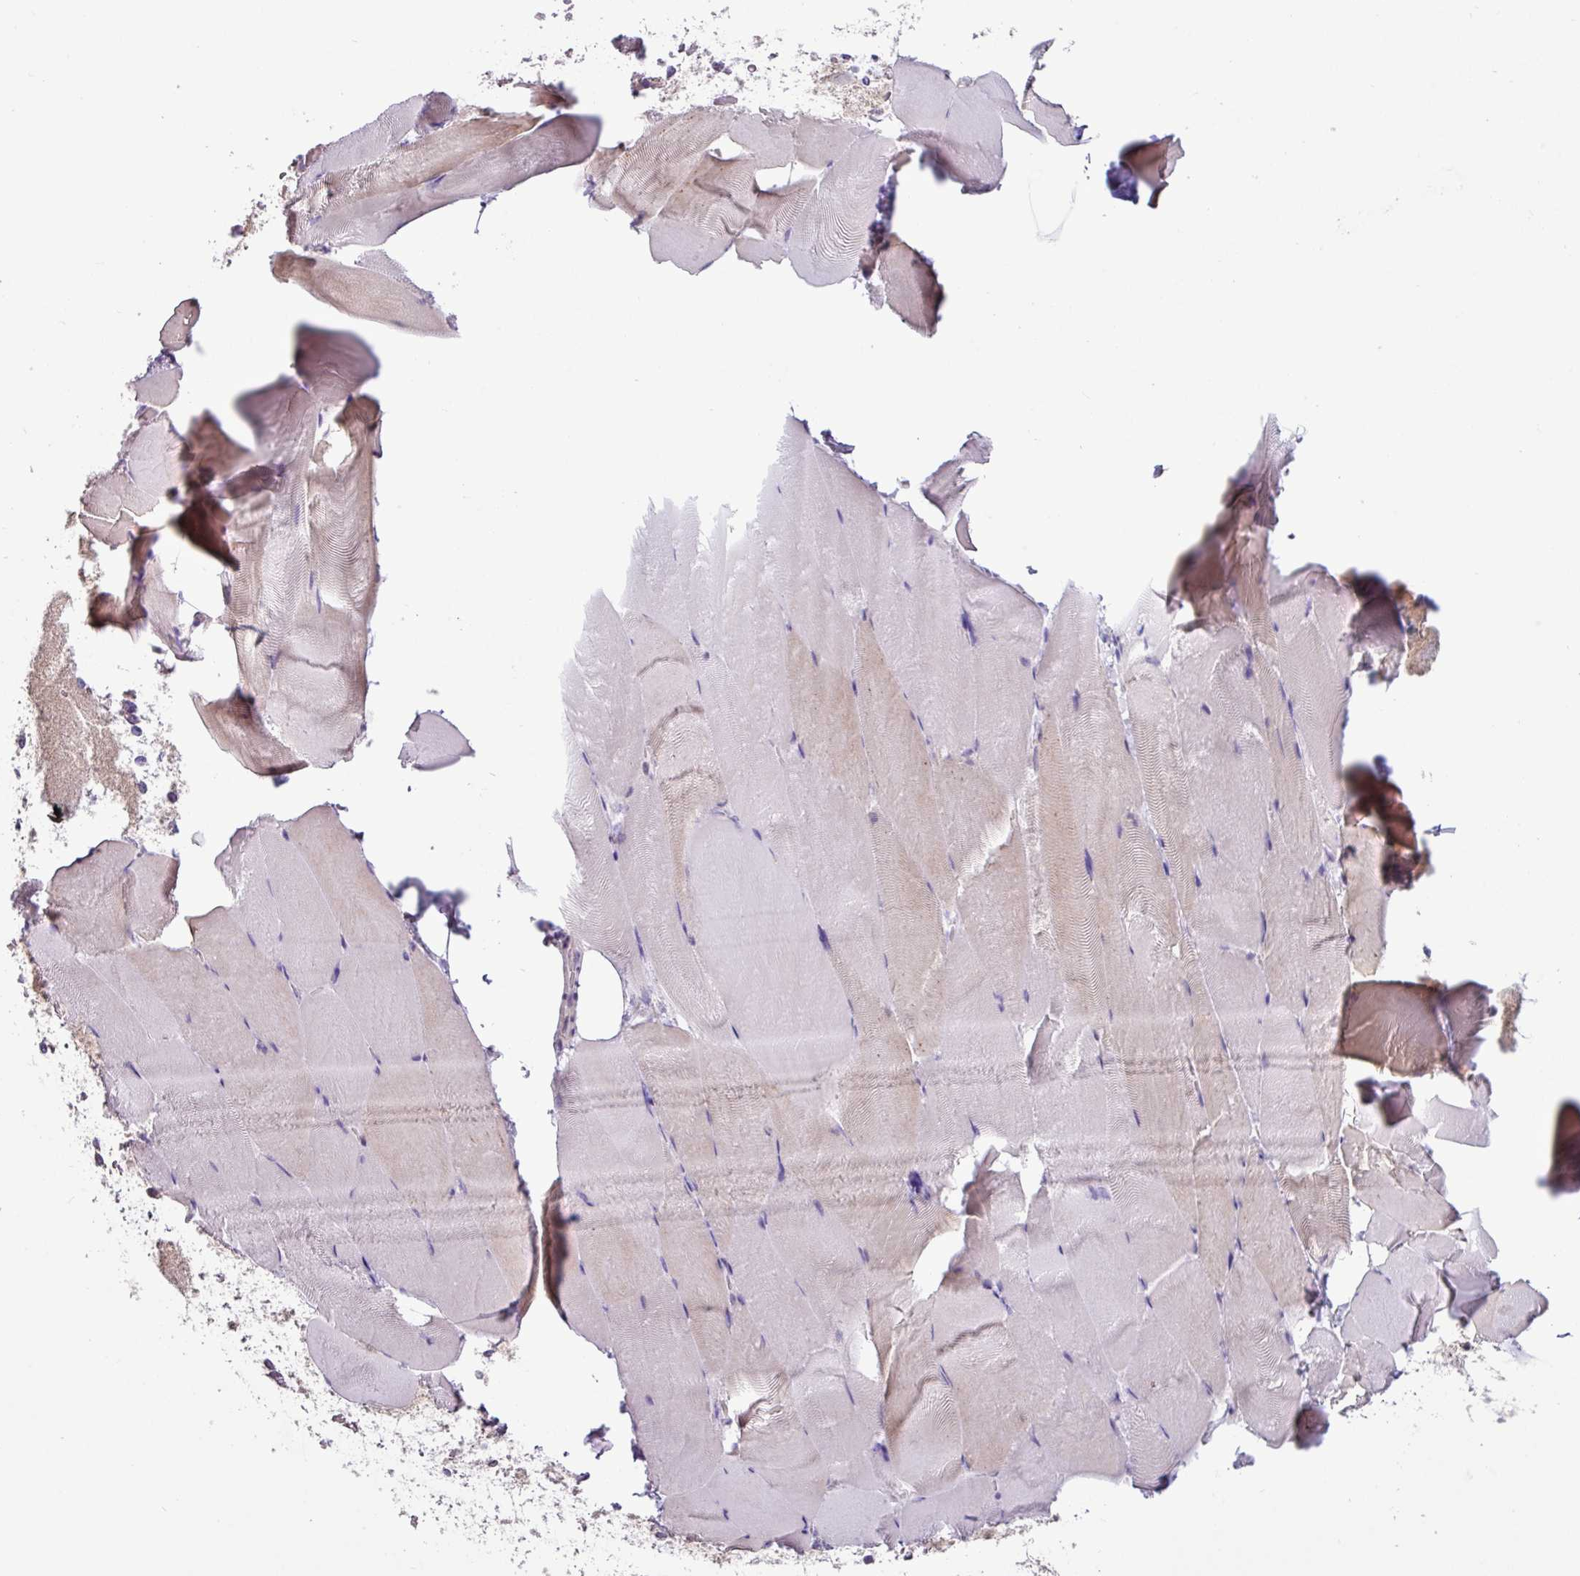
{"staining": {"intensity": "negative", "quantity": "none", "location": "none"}, "tissue": "skeletal muscle", "cell_type": "Myocytes", "image_type": "normal", "snomed": [{"axis": "morphology", "description": "Normal tissue, NOS"}, {"axis": "topography", "description": "Skeletal muscle"}], "caption": "Myocytes show no significant staining in normal skeletal muscle. (DAB immunohistochemistry visualized using brightfield microscopy, high magnification).", "gene": "PNLDC1", "patient": {"sex": "female", "age": 64}}